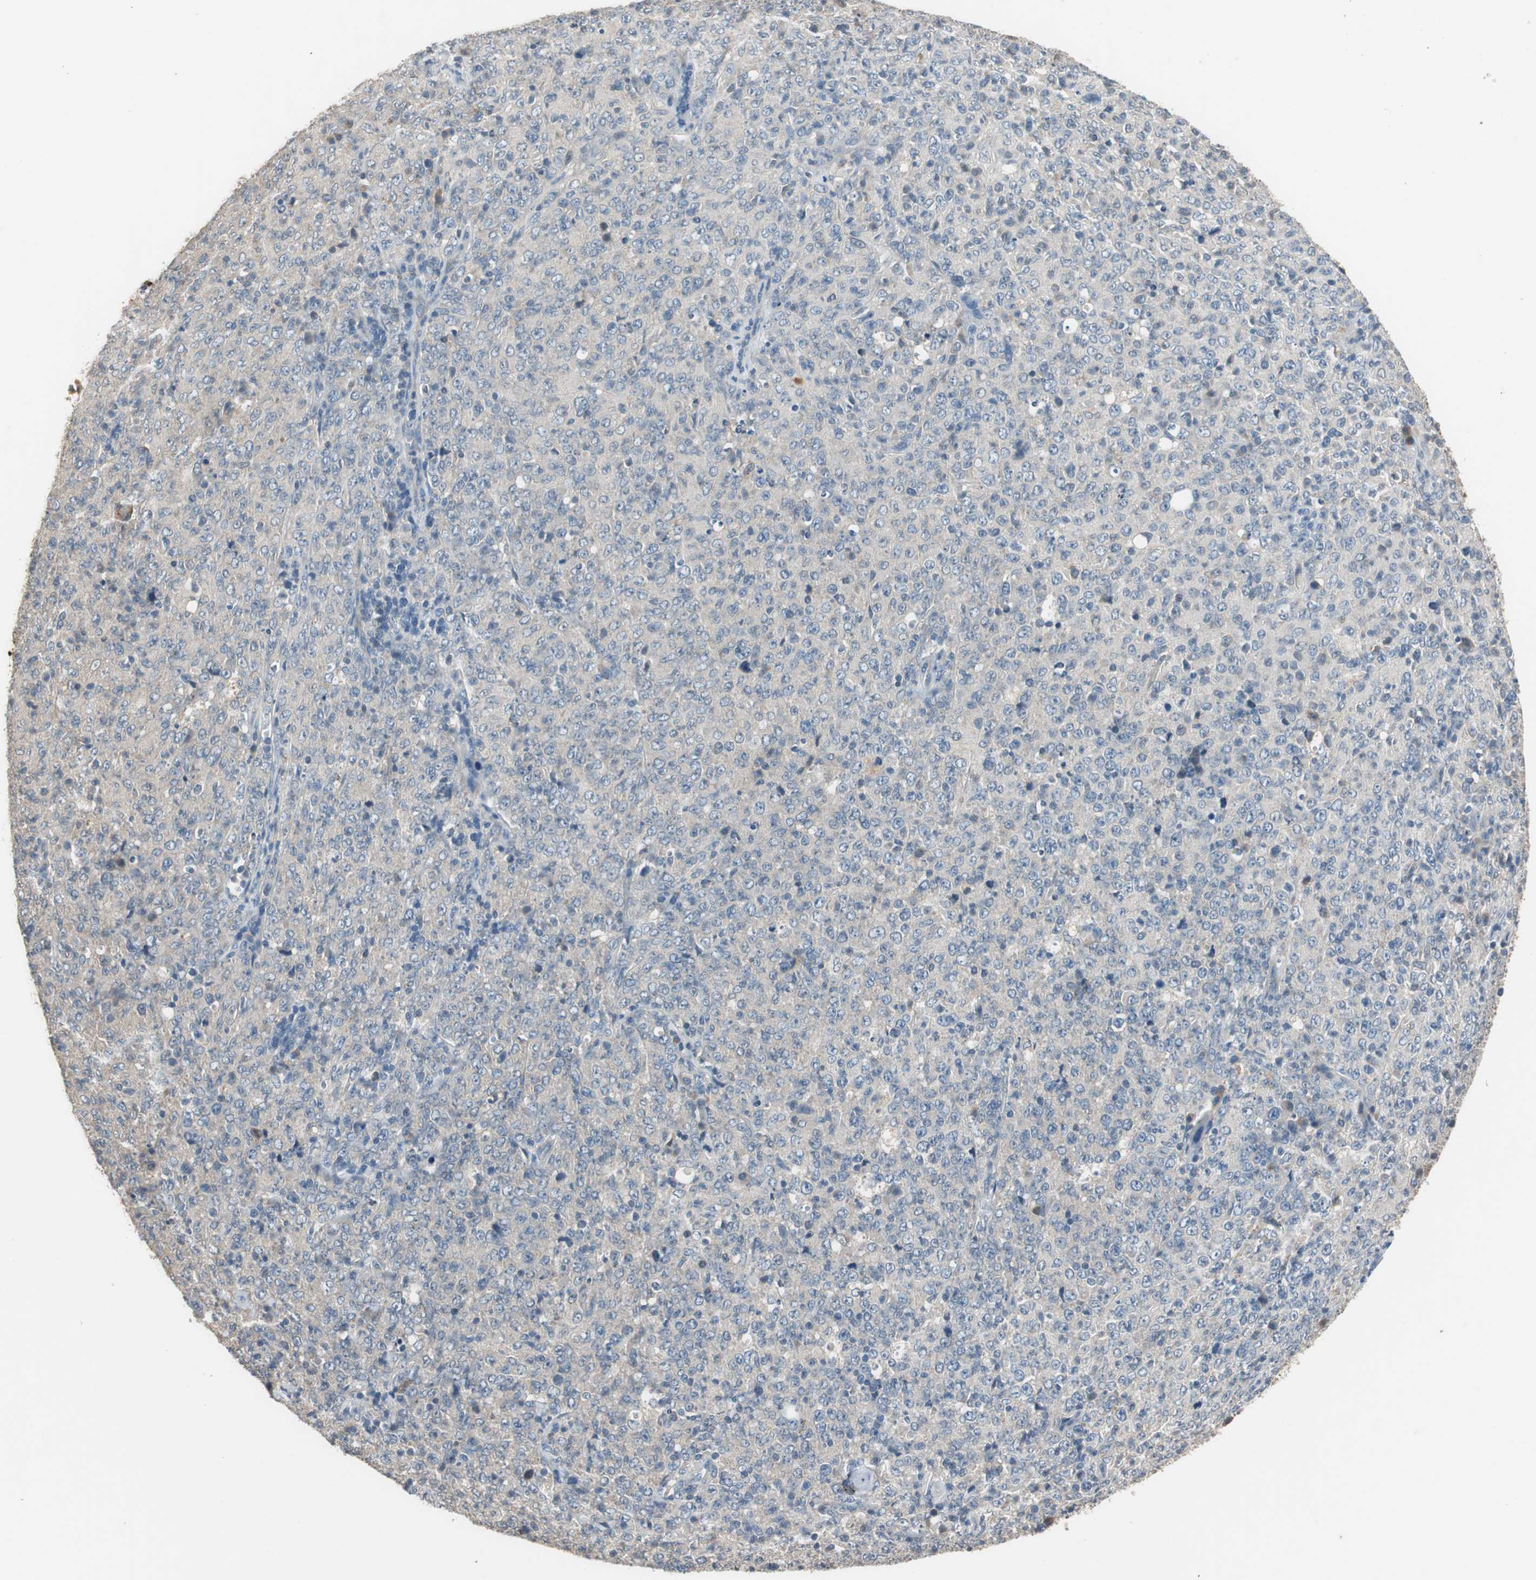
{"staining": {"intensity": "negative", "quantity": "none", "location": "none"}, "tissue": "lymphoma", "cell_type": "Tumor cells", "image_type": "cancer", "snomed": [{"axis": "morphology", "description": "Malignant lymphoma, non-Hodgkin's type, High grade"}, {"axis": "topography", "description": "Tonsil"}], "caption": "This micrograph is of high-grade malignant lymphoma, non-Hodgkin's type stained with IHC to label a protein in brown with the nuclei are counter-stained blue. There is no expression in tumor cells.", "gene": "PI4KB", "patient": {"sex": "female", "age": 36}}